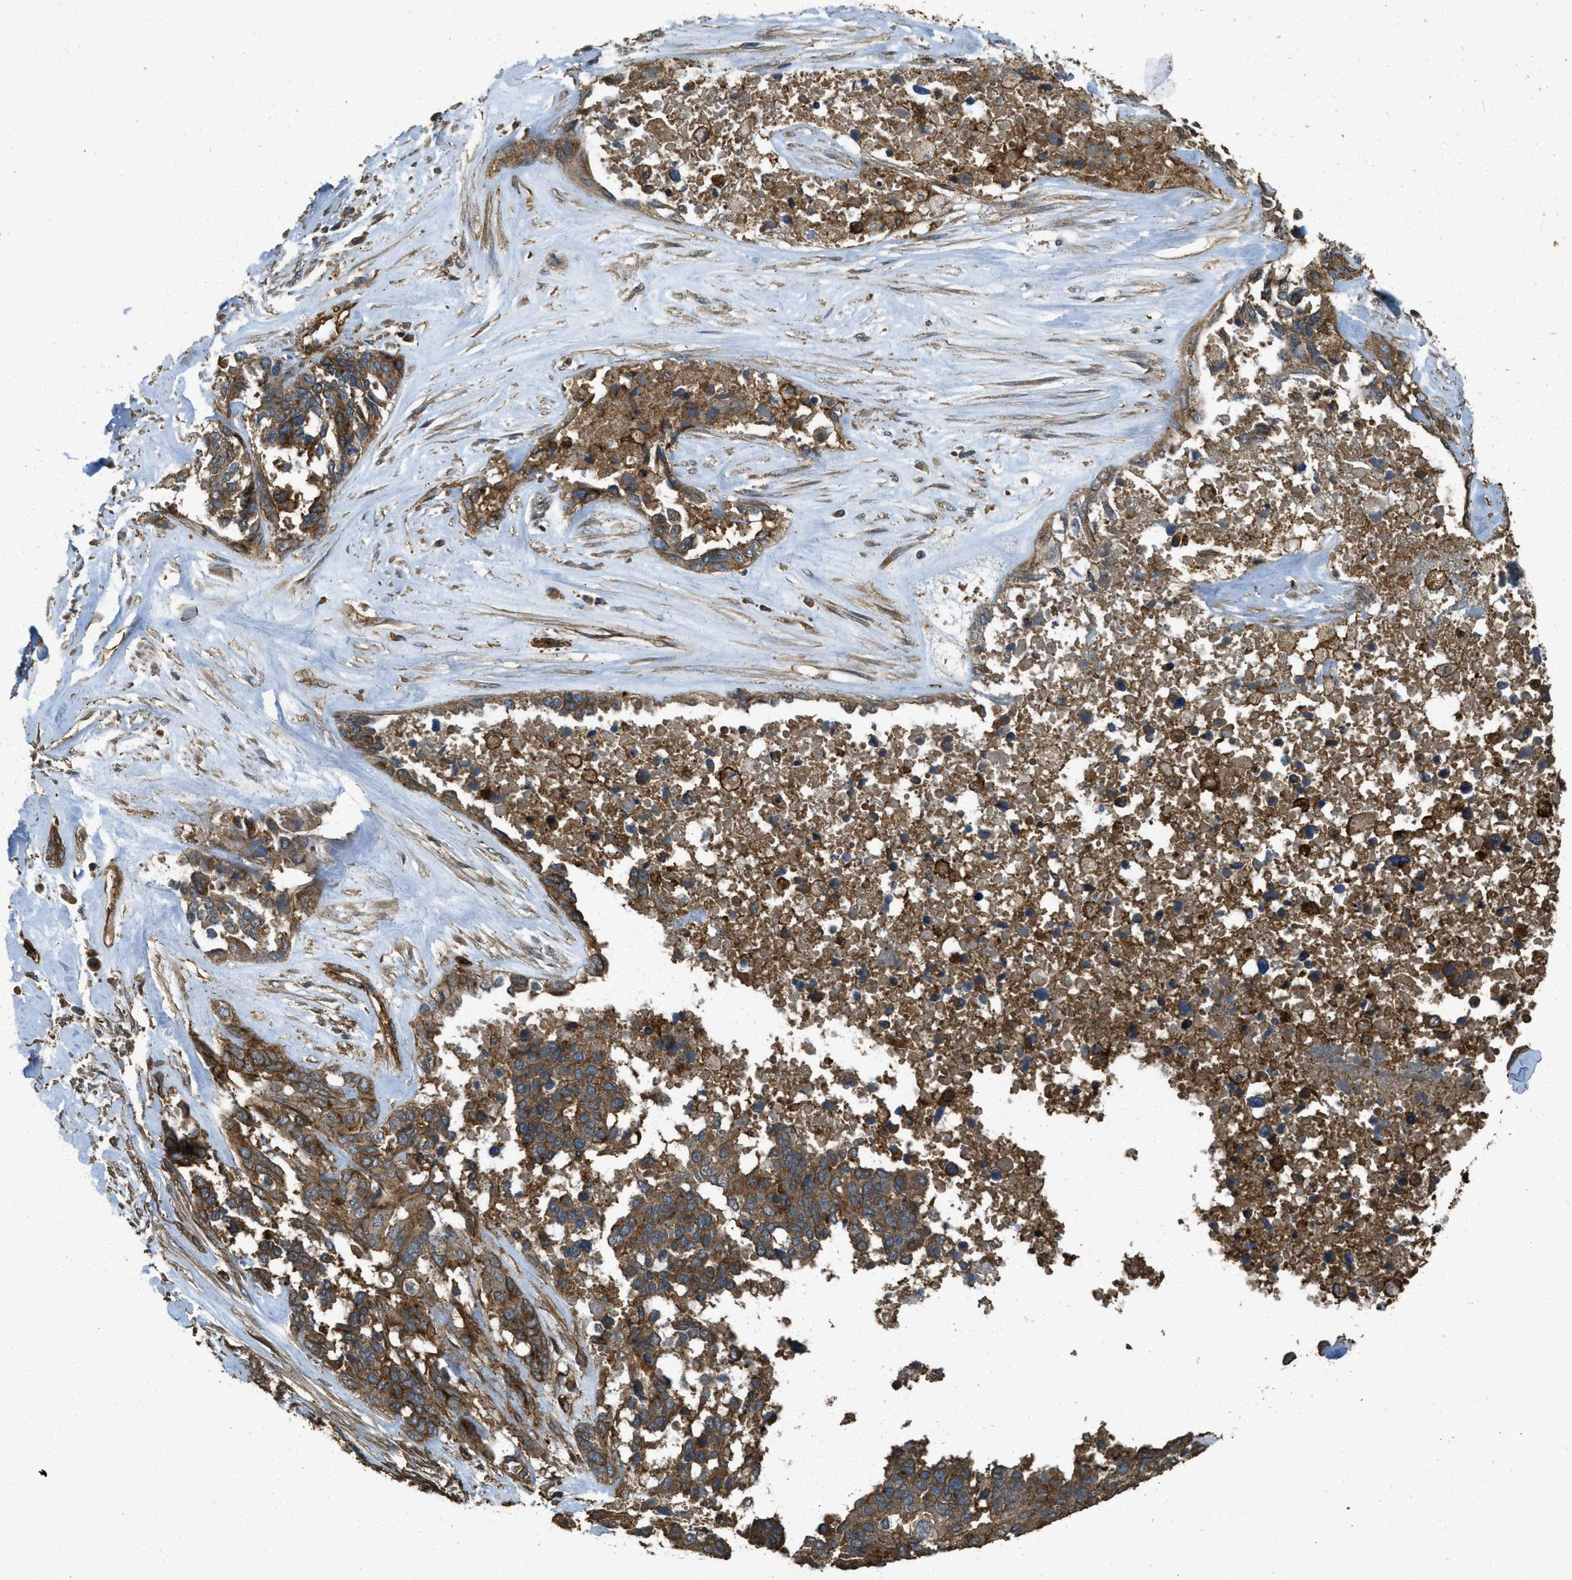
{"staining": {"intensity": "moderate", "quantity": ">75%", "location": "cytoplasmic/membranous"}, "tissue": "ovarian cancer", "cell_type": "Tumor cells", "image_type": "cancer", "snomed": [{"axis": "morphology", "description": "Cystadenocarcinoma, serous, NOS"}, {"axis": "topography", "description": "Ovary"}], "caption": "High-magnification brightfield microscopy of serous cystadenocarcinoma (ovarian) stained with DAB (3,3'-diaminobenzidine) (brown) and counterstained with hematoxylin (blue). tumor cells exhibit moderate cytoplasmic/membranous positivity is present in about>75% of cells. (DAB IHC, brown staining for protein, blue staining for nuclei).", "gene": "CD276", "patient": {"sex": "female", "age": 44}}